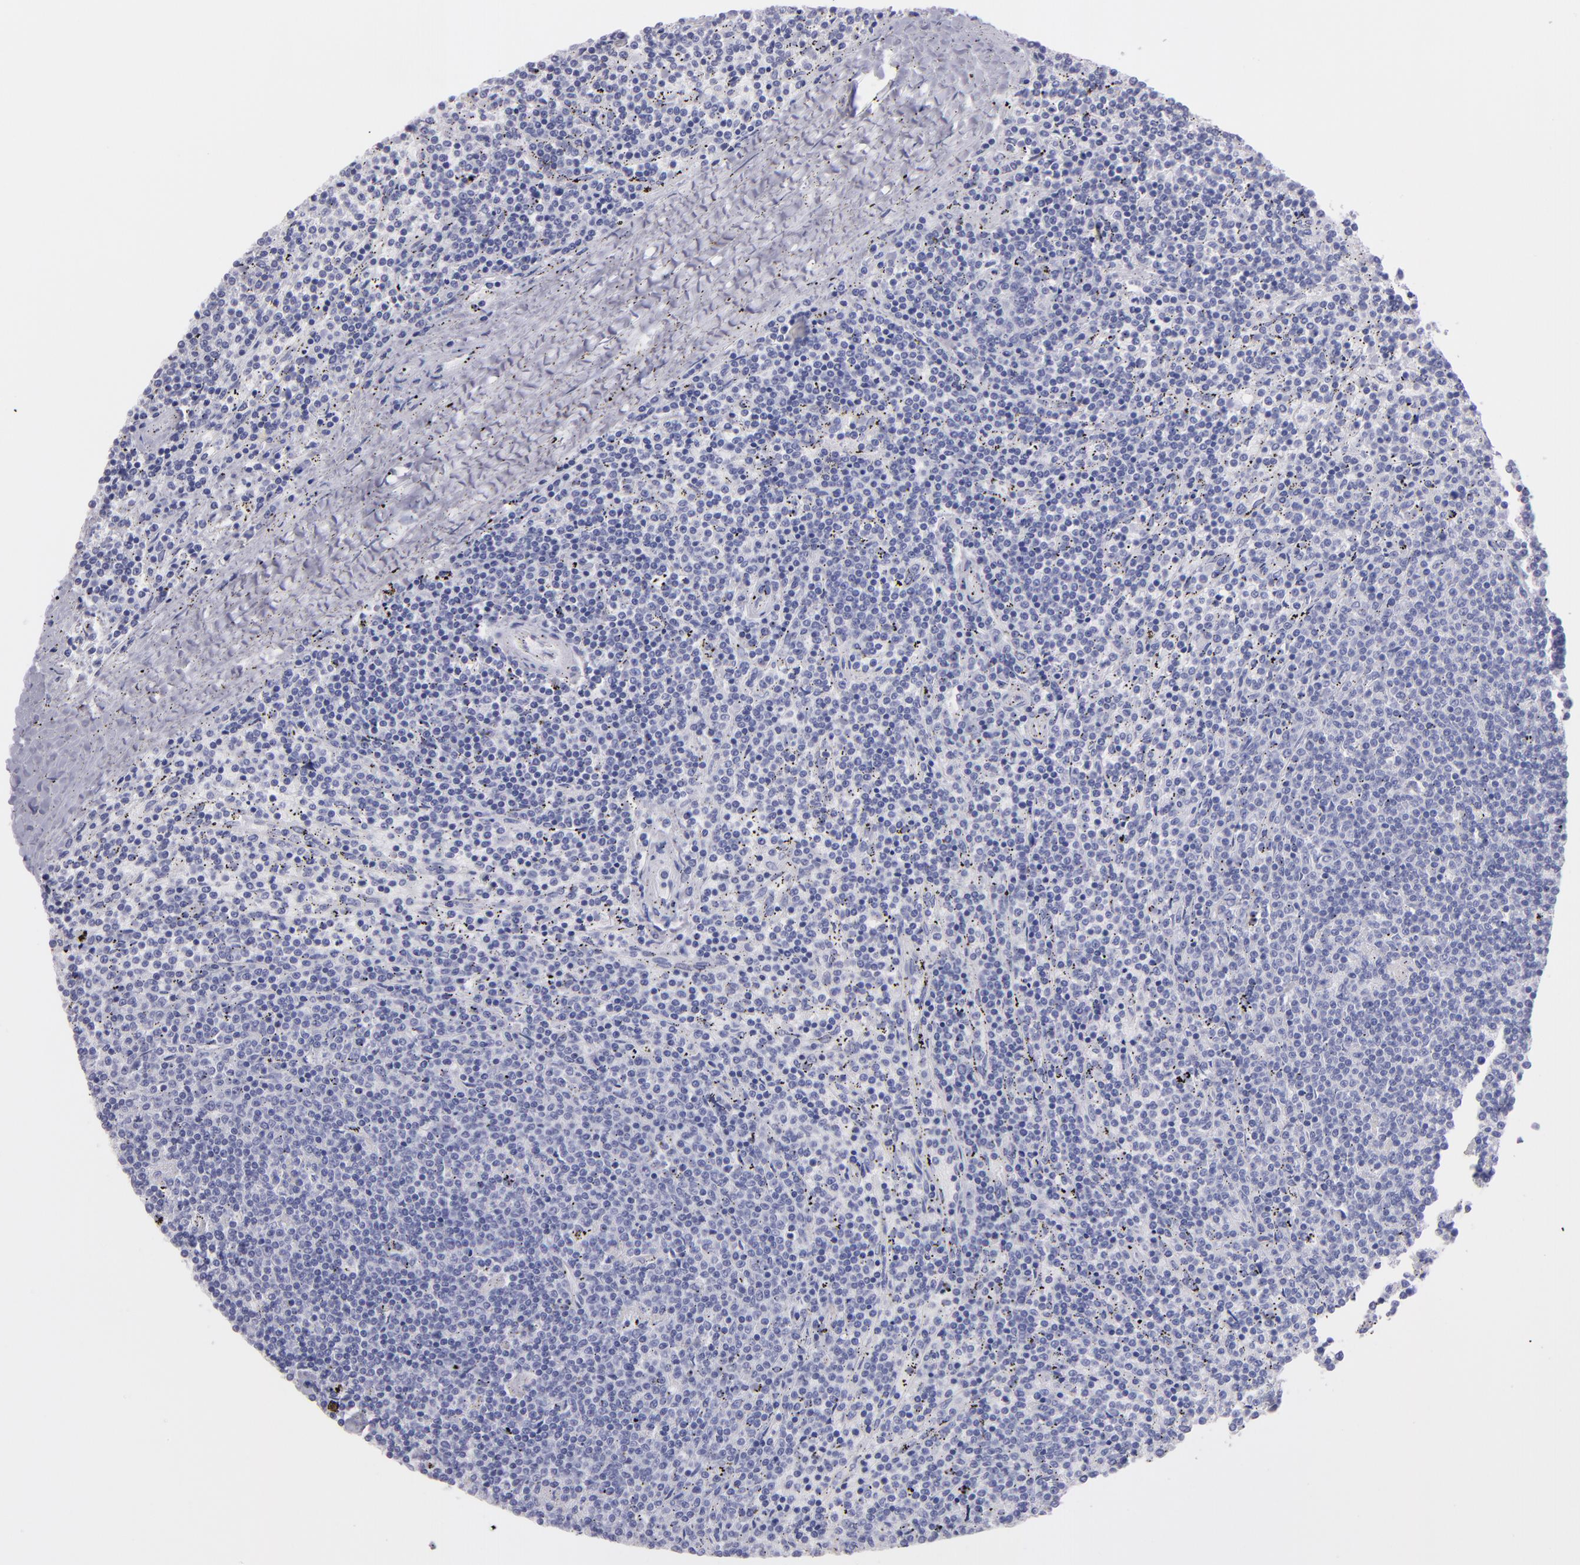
{"staining": {"intensity": "negative", "quantity": "none", "location": "none"}, "tissue": "lymphoma", "cell_type": "Tumor cells", "image_type": "cancer", "snomed": [{"axis": "morphology", "description": "Malignant lymphoma, non-Hodgkin's type, Low grade"}, {"axis": "topography", "description": "Spleen"}], "caption": "This photomicrograph is of lymphoma stained with IHC to label a protein in brown with the nuclei are counter-stained blue. There is no expression in tumor cells.", "gene": "TG", "patient": {"sex": "female", "age": 50}}